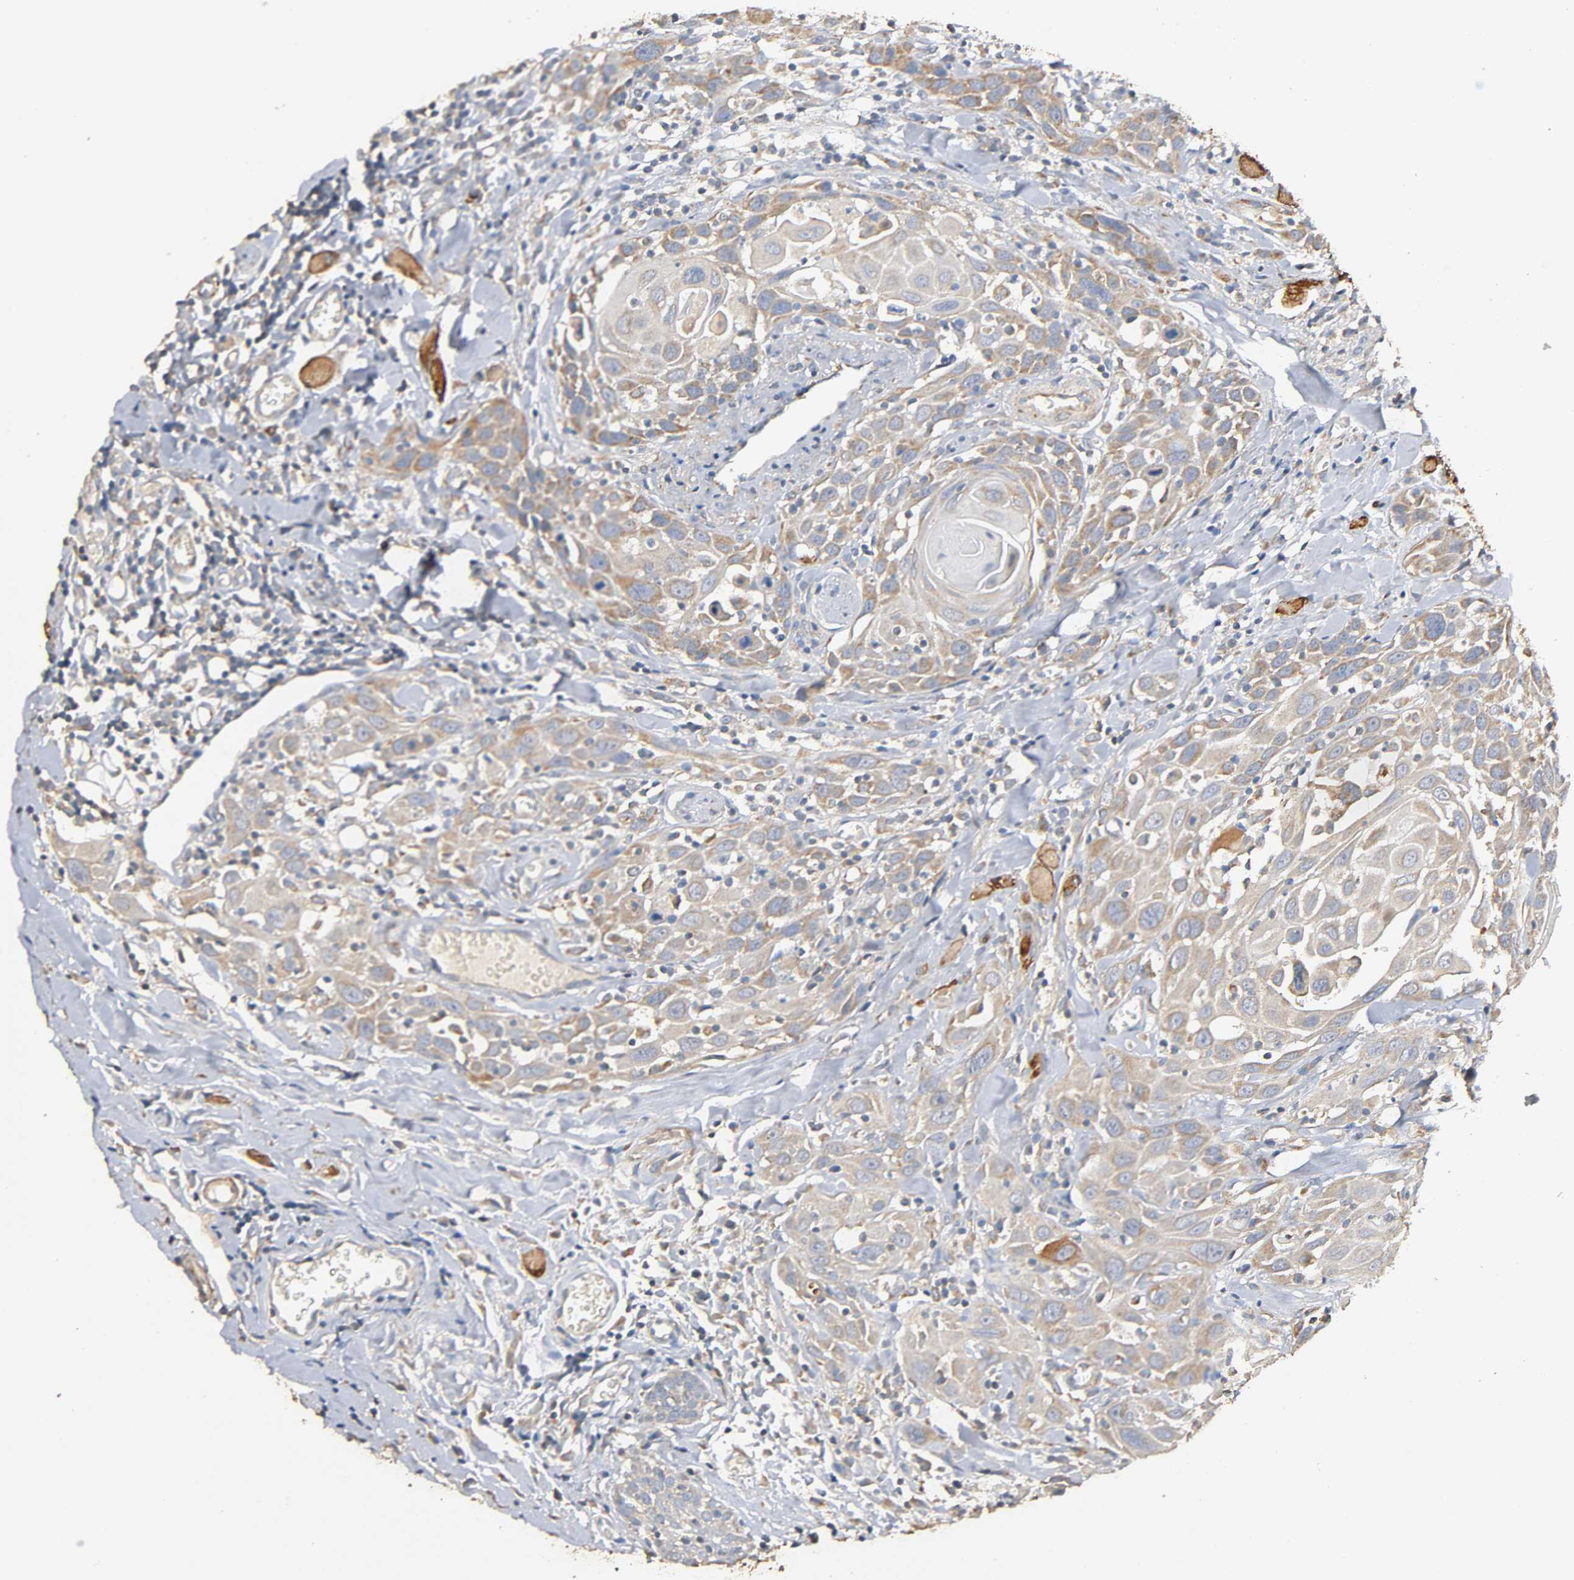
{"staining": {"intensity": "weak", "quantity": "25%-75%", "location": "cytoplasmic/membranous"}, "tissue": "head and neck cancer", "cell_type": "Tumor cells", "image_type": "cancer", "snomed": [{"axis": "morphology", "description": "Squamous cell carcinoma, NOS"}, {"axis": "topography", "description": "Oral tissue"}, {"axis": "topography", "description": "Head-Neck"}], "caption": "Immunohistochemistry (DAB (3,3'-diaminobenzidine)) staining of head and neck cancer reveals weak cytoplasmic/membranous protein staining in approximately 25%-75% of tumor cells.", "gene": "NDUFS3", "patient": {"sex": "female", "age": 50}}